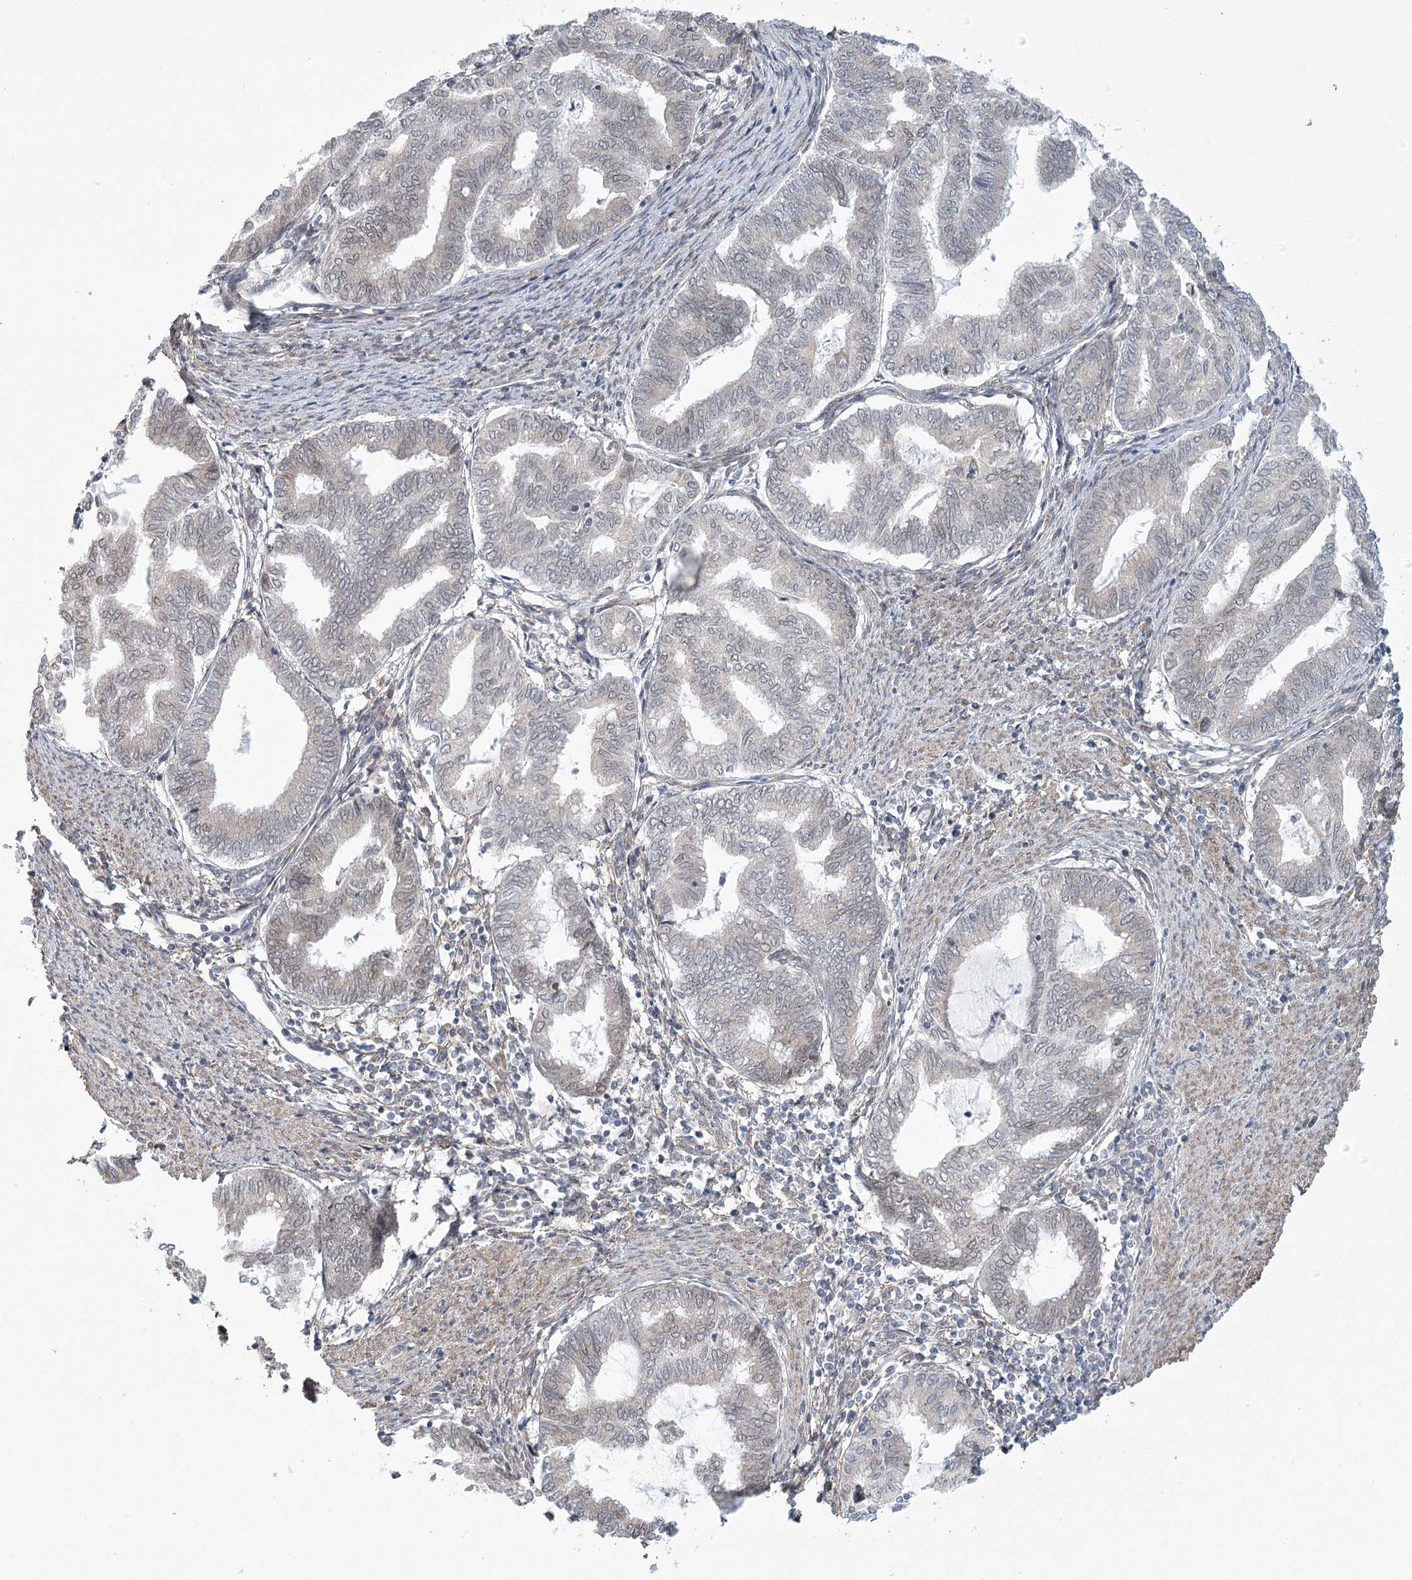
{"staining": {"intensity": "negative", "quantity": "none", "location": "none"}, "tissue": "endometrial cancer", "cell_type": "Tumor cells", "image_type": "cancer", "snomed": [{"axis": "morphology", "description": "Adenocarcinoma, NOS"}, {"axis": "topography", "description": "Endometrium"}], "caption": "Immunohistochemical staining of endometrial adenocarcinoma reveals no significant expression in tumor cells.", "gene": "MED28", "patient": {"sex": "female", "age": 79}}